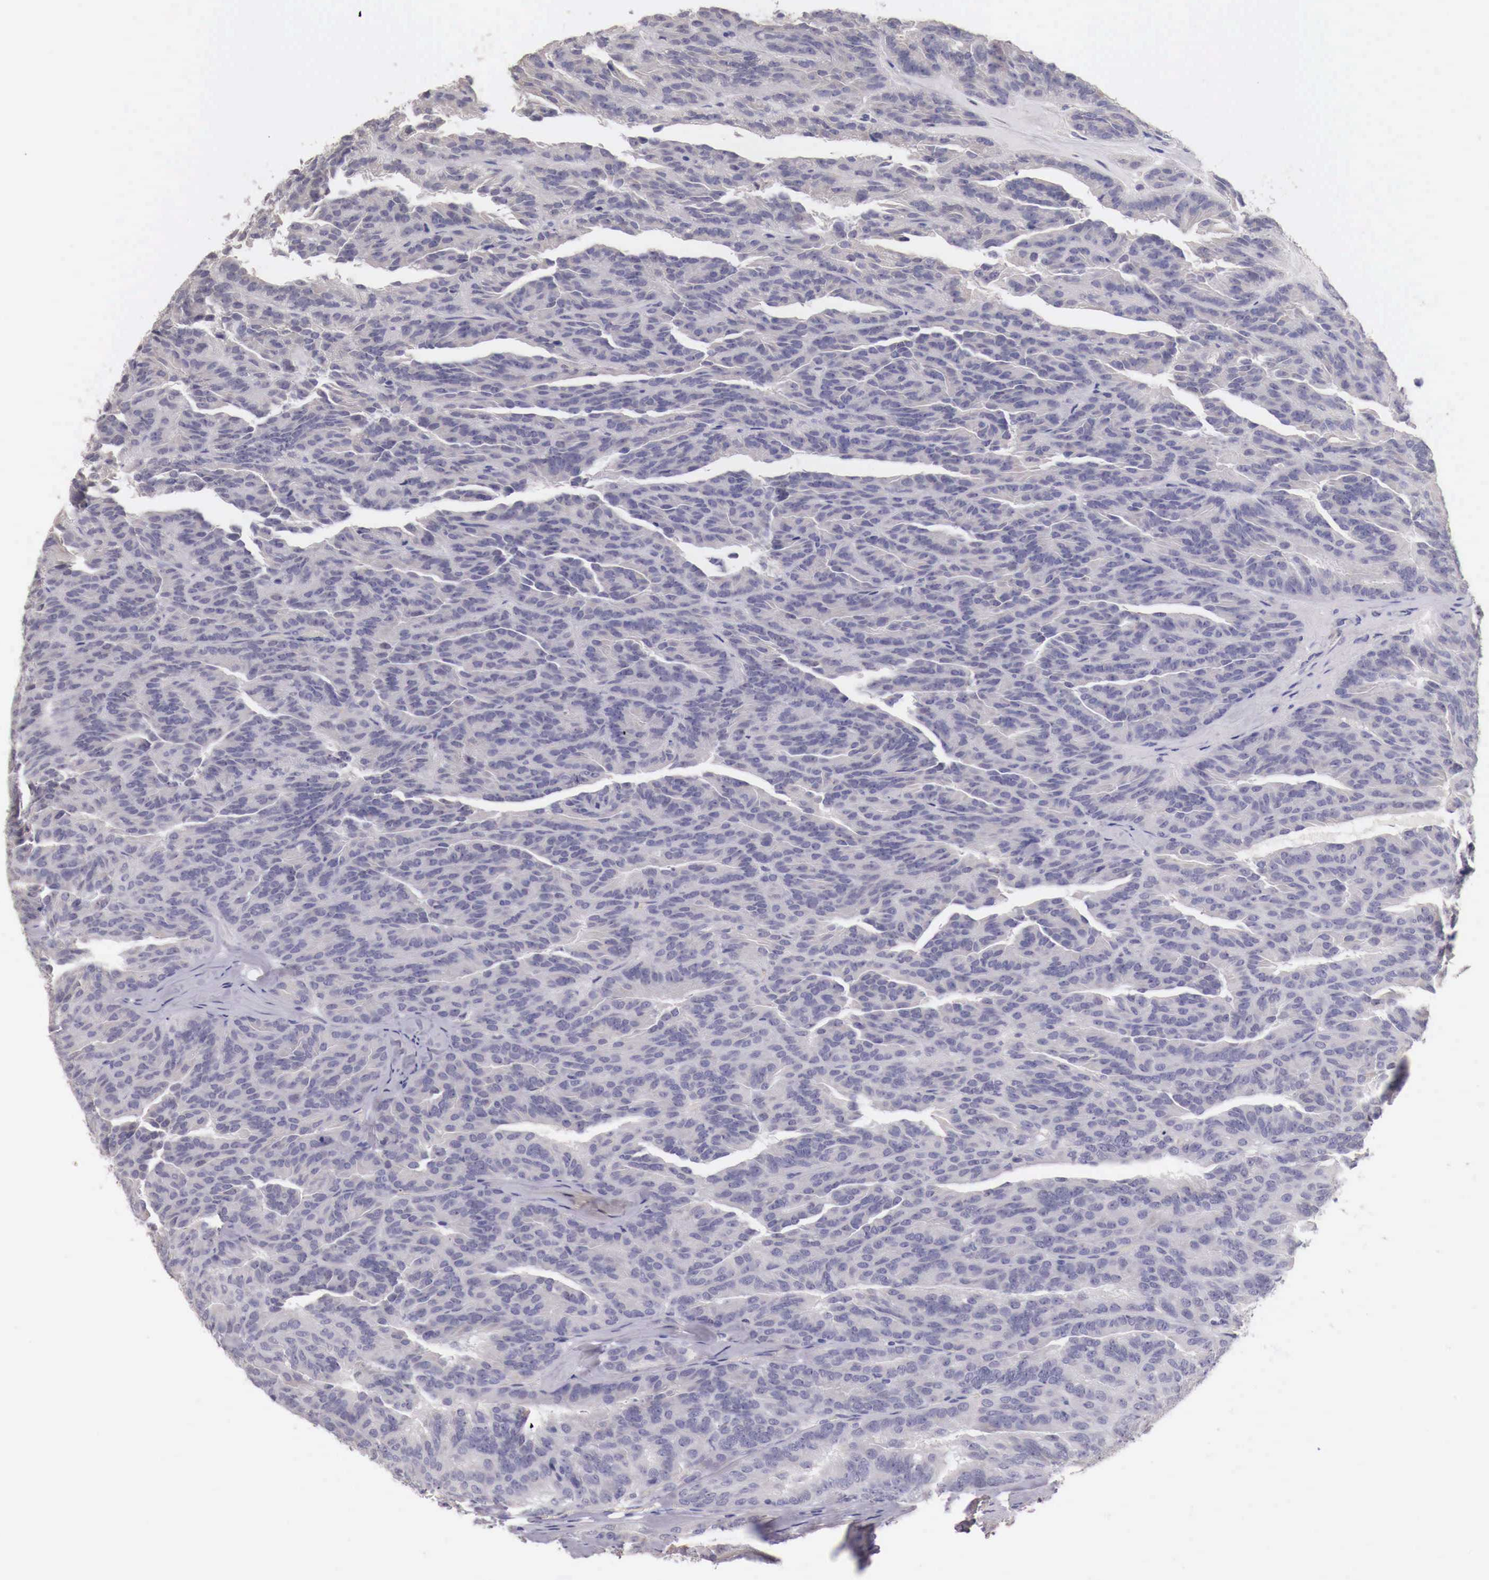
{"staining": {"intensity": "negative", "quantity": "none", "location": "none"}, "tissue": "renal cancer", "cell_type": "Tumor cells", "image_type": "cancer", "snomed": [{"axis": "morphology", "description": "Adenocarcinoma, NOS"}, {"axis": "topography", "description": "Kidney"}], "caption": "An image of adenocarcinoma (renal) stained for a protein exhibits no brown staining in tumor cells.", "gene": "ENOX2", "patient": {"sex": "male", "age": 46}}